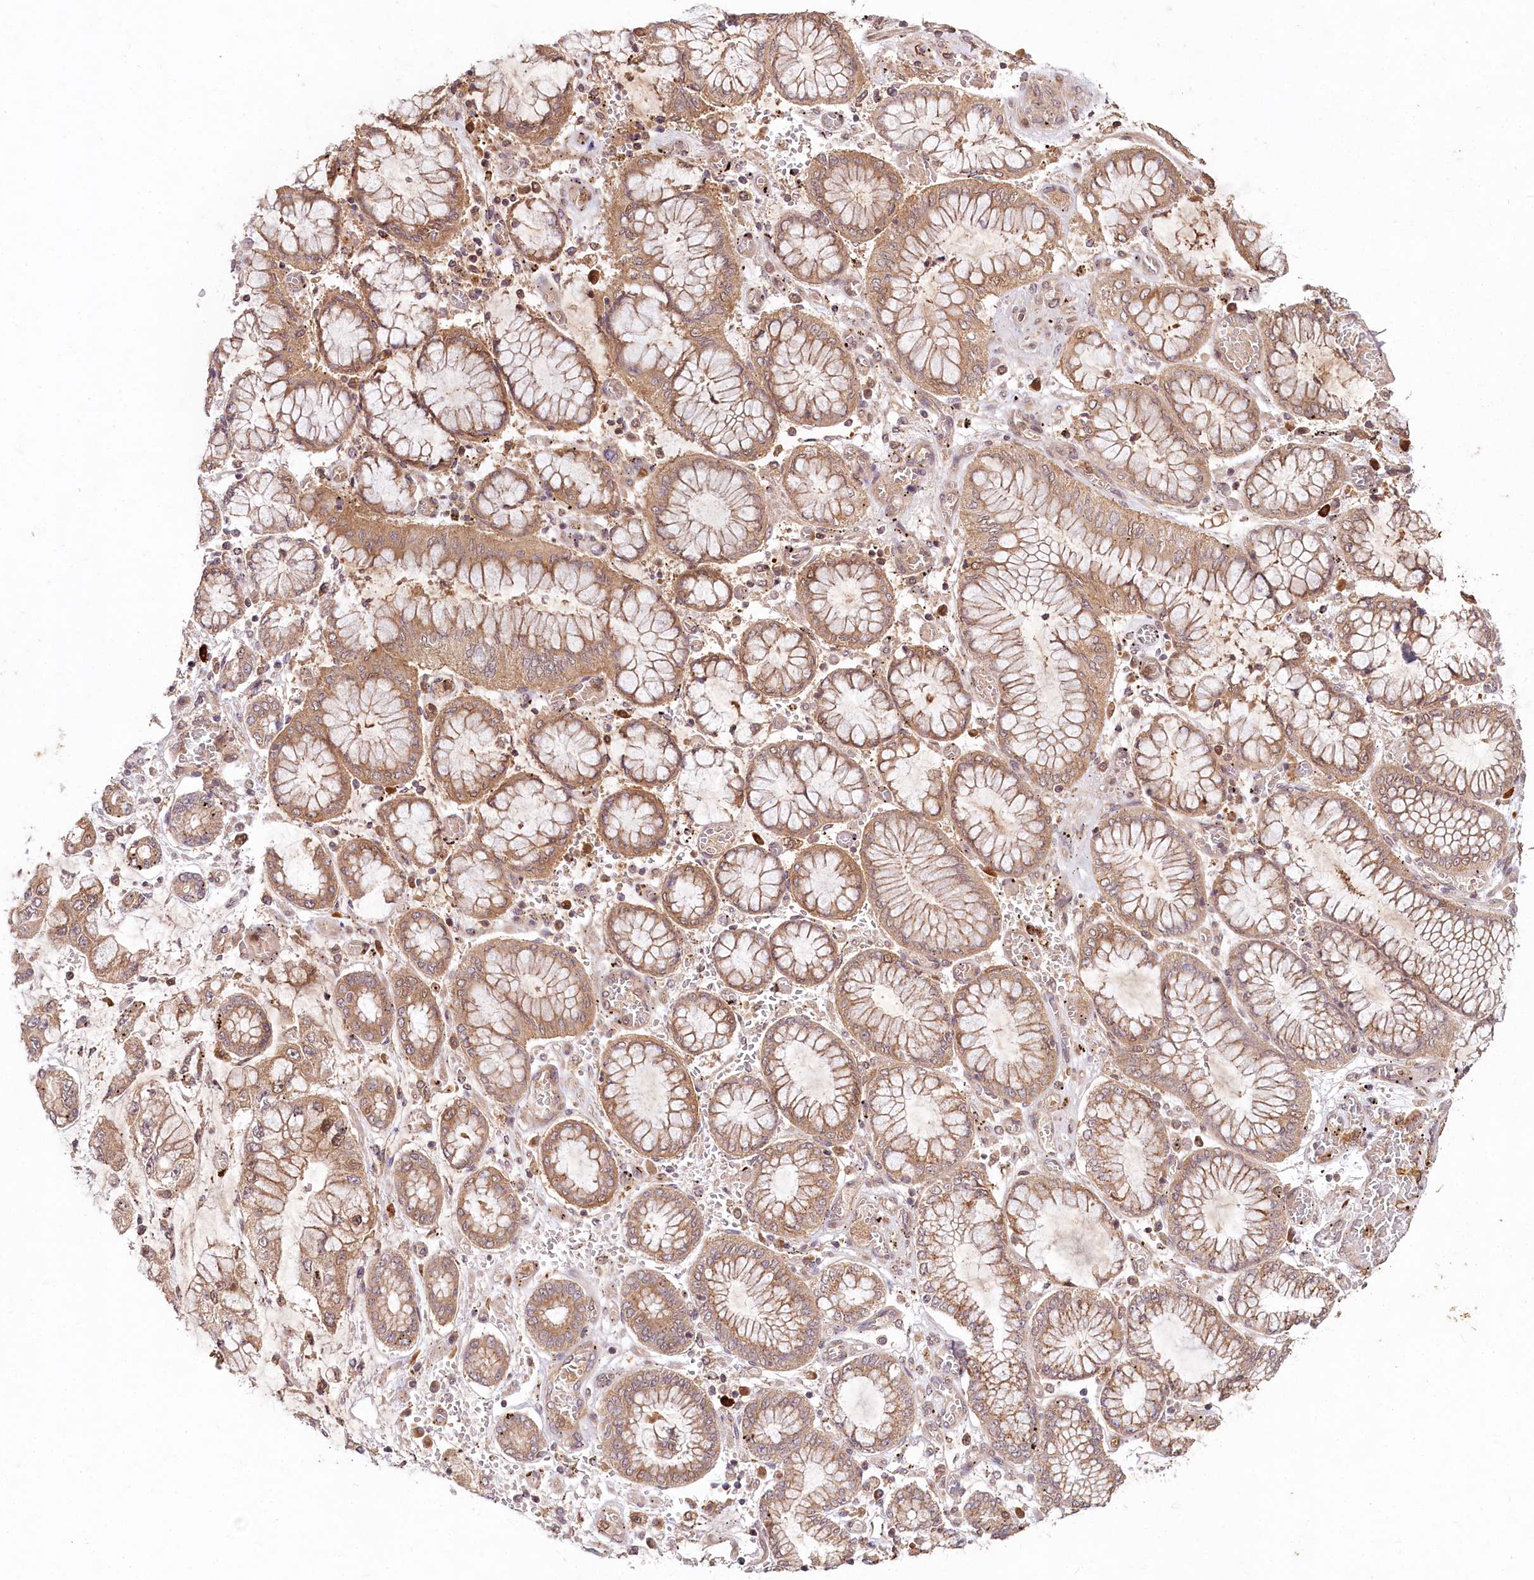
{"staining": {"intensity": "moderate", "quantity": ">75%", "location": "cytoplasmic/membranous"}, "tissue": "stomach cancer", "cell_type": "Tumor cells", "image_type": "cancer", "snomed": [{"axis": "morphology", "description": "Normal tissue, NOS"}, {"axis": "morphology", "description": "Adenocarcinoma, NOS"}, {"axis": "topography", "description": "Stomach, upper"}, {"axis": "topography", "description": "Stomach"}], "caption": "This photomicrograph displays immunohistochemistry staining of adenocarcinoma (stomach), with medium moderate cytoplasmic/membranous staining in about >75% of tumor cells.", "gene": "IRAK1BP1", "patient": {"sex": "male", "age": 76}}